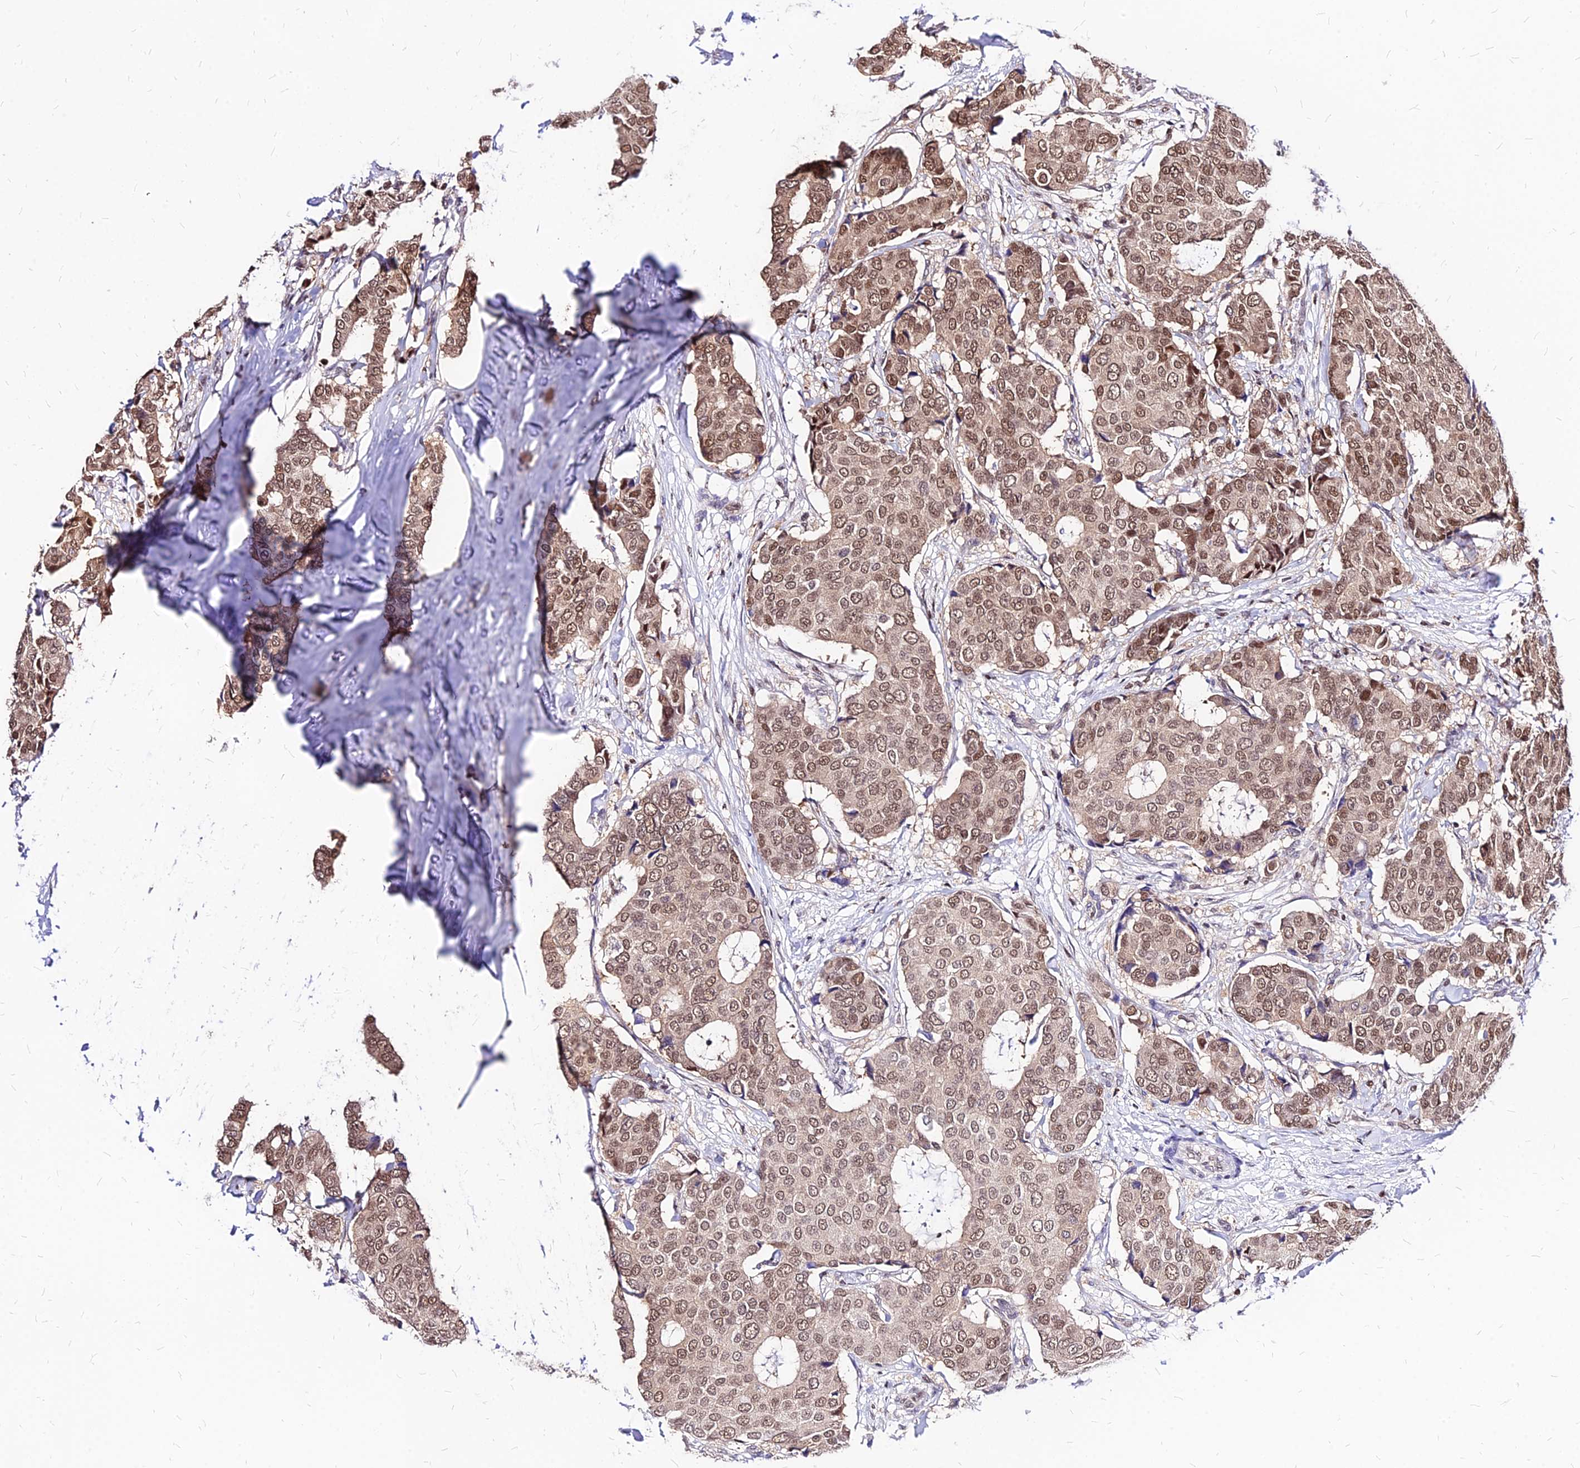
{"staining": {"intensity": "moderate", "quantity": ">75%", "location": "cytoplasmic/membranous,nuclear"}, "tissue": "breast cancer", "cell_type": "Tumor cells", "image_type": "cancer", "snomed": [{"axis": "morphology", "description": "Duct carcinoma"}, {"axis": "topography", "description": "Breast"}], "caption": "Brown immunohistochemical staining in breast cancer exhibits moderate cytoplasmic/membranous and nuclear staining in about >75% of tumor cells. (Brightfield microscopy of DAB IHC at high magnification).", "gene": "PAXX", "patient": {"sex": "female", "age": 75}}